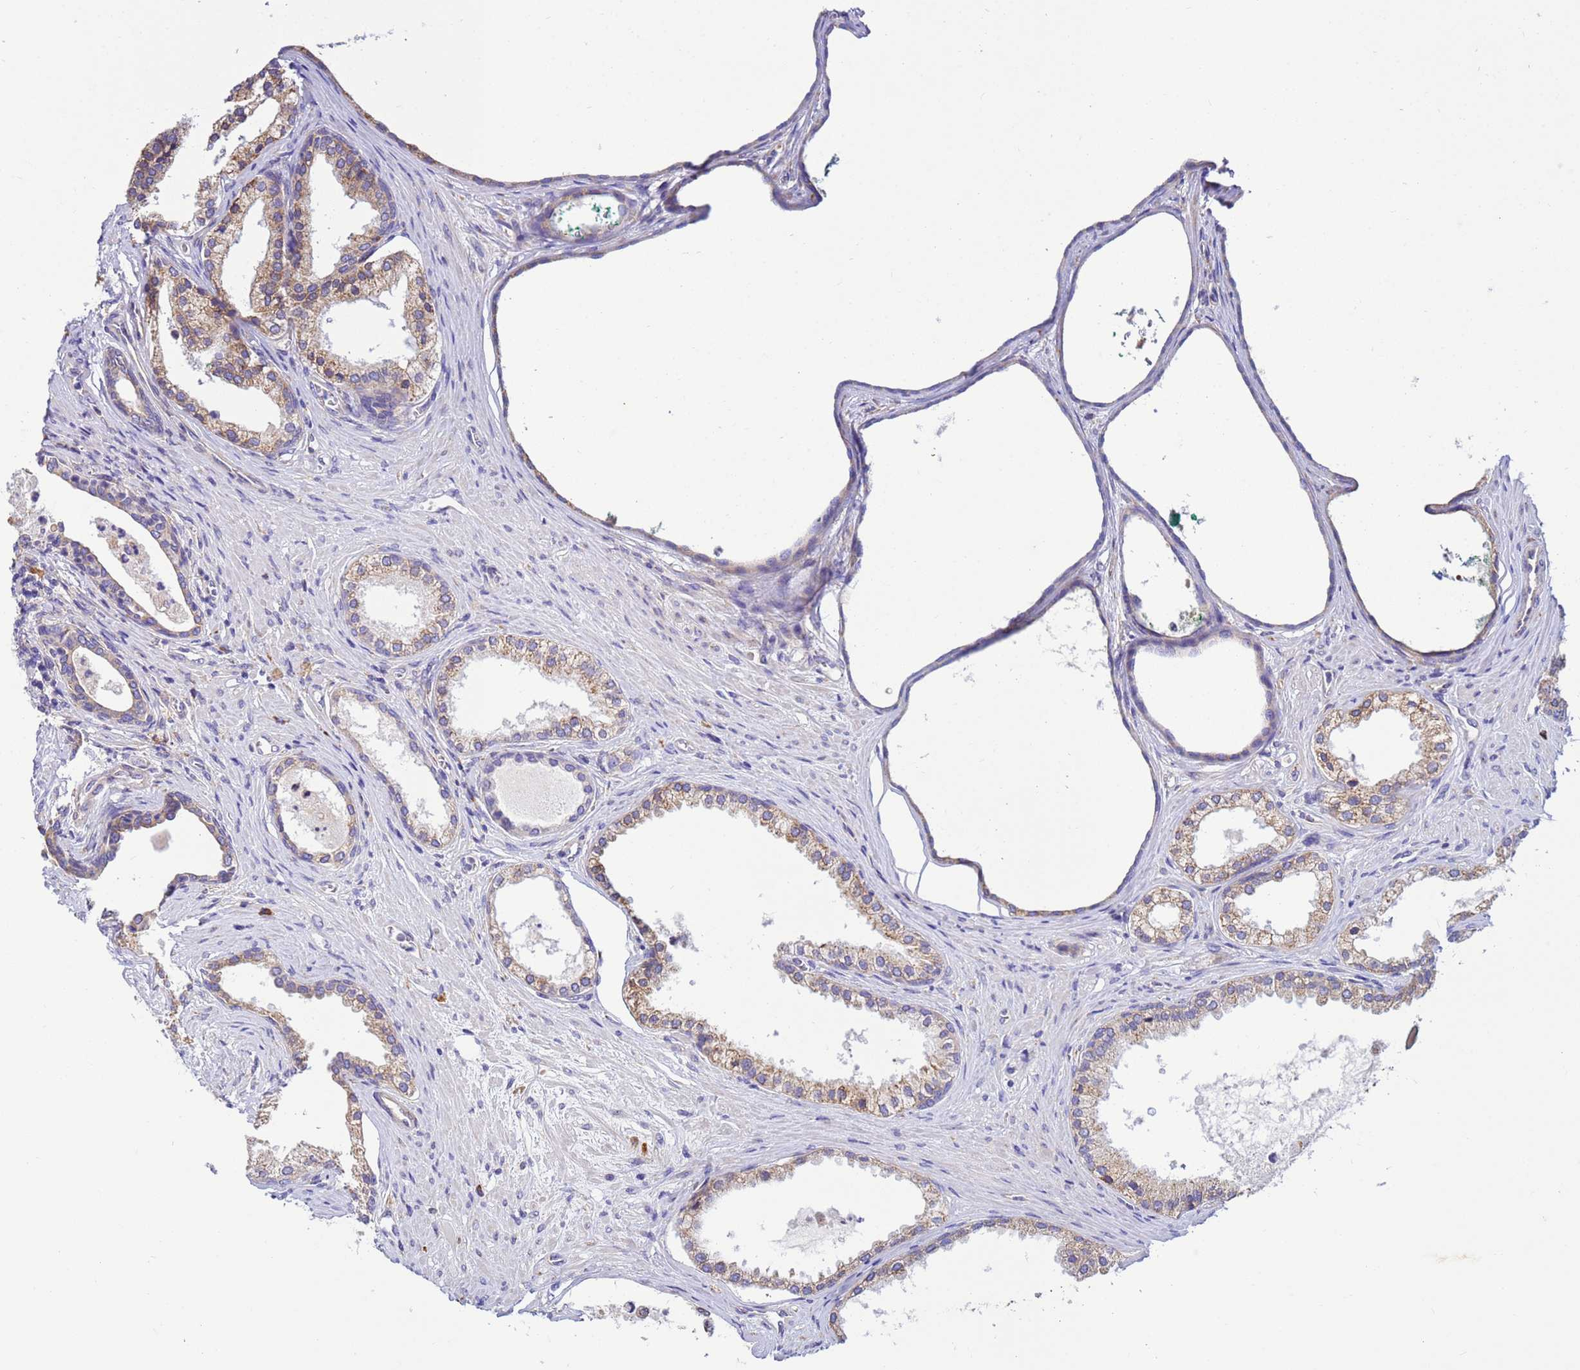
{"staining": {"intensity": "moderate", "quantity": ">75%", "location": "cytoplasmic/membranous"}, "tissue": "prostate cancer", "cell_type": "Tumor cells", "image_type": "cancer", "snomed": [{"axis": "morphology", "description": "Adenocarcinoma, Low grade"}, {"axis": "topography", "description": "Prostate"}], "caption": "Immunohistochemical staining of adenocarcinoma (low-grade) (prostate) displays moderate cytoplasmic/membranous protein positivity in about >75% of tumor cells.", "gene": "THAP5", "patient": {"sex": "male", "age": 71}}